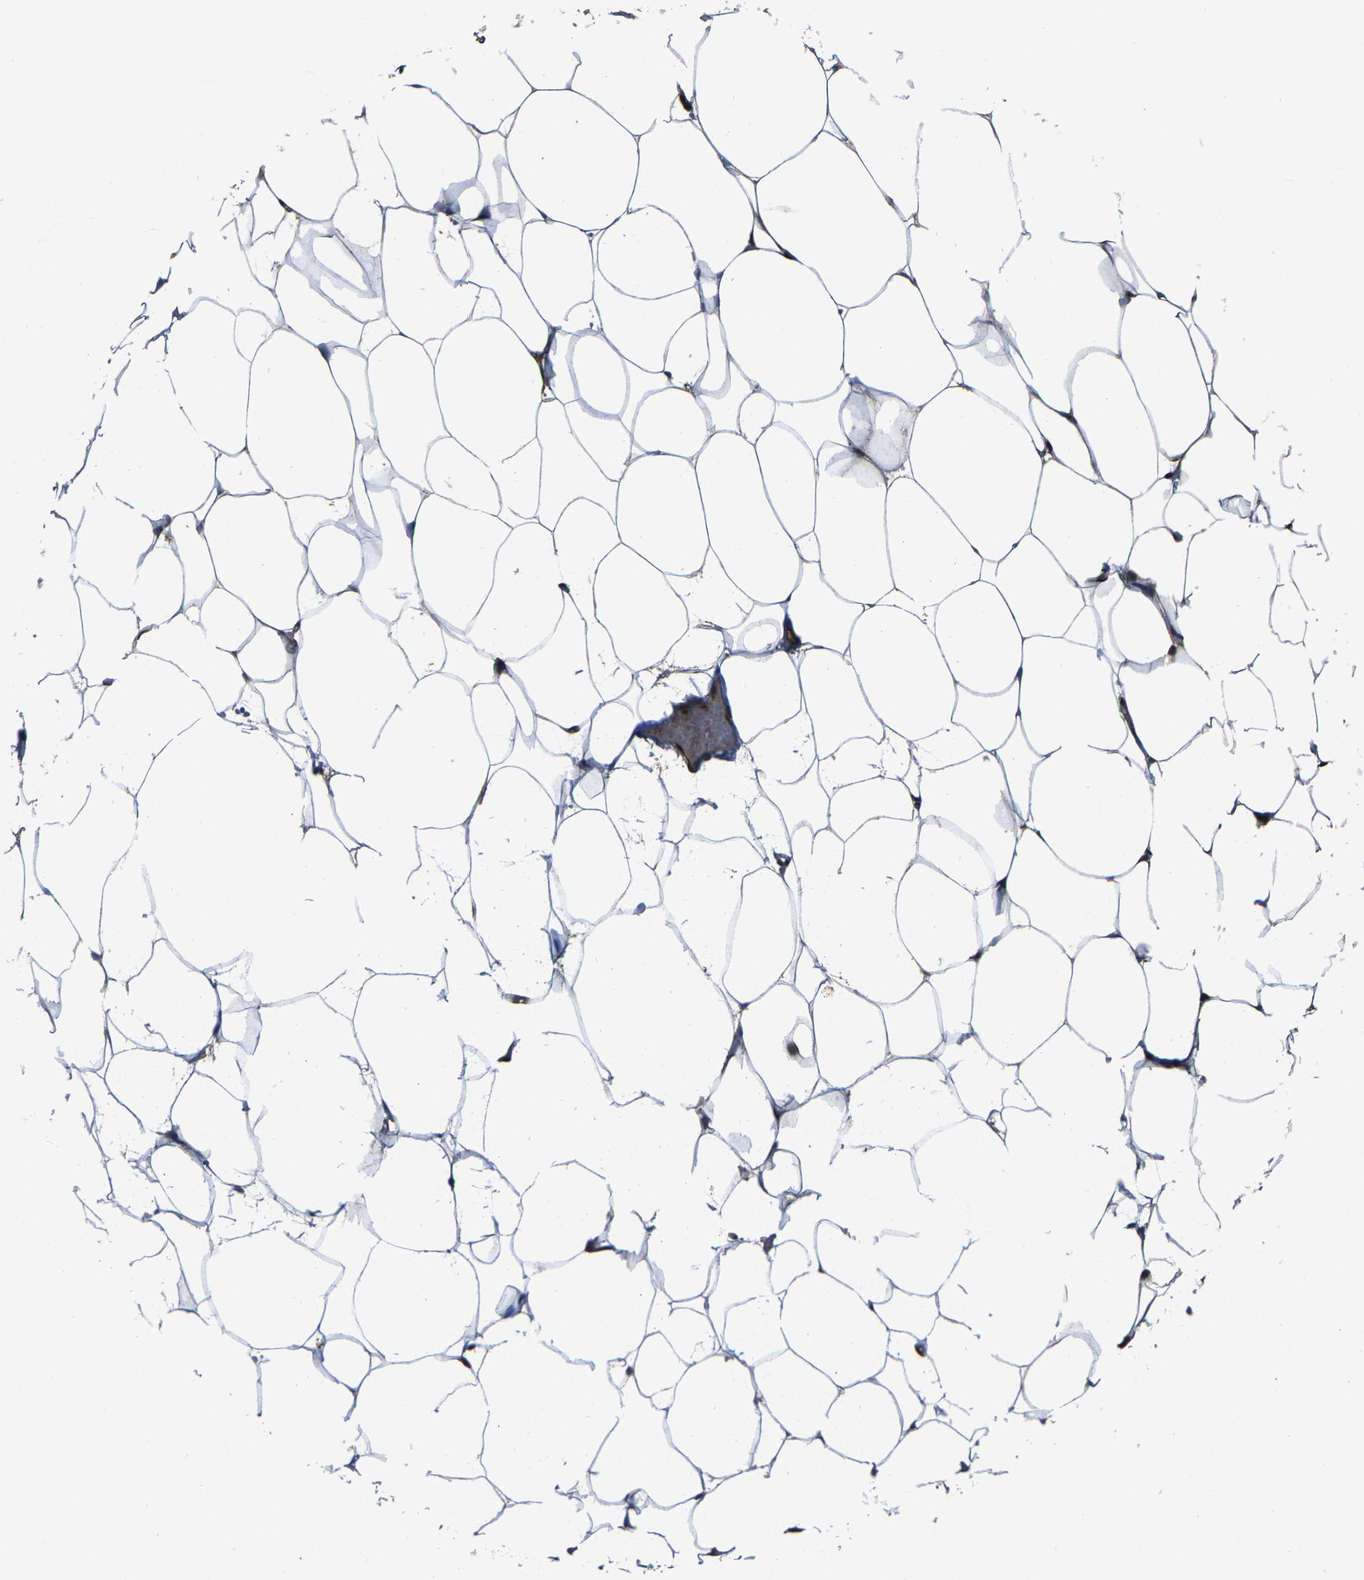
{"staining": {"intensity": "strong", "quantity": ">75%", "location": "nuclear"}, "tissue": "adipose tissue", "cell_type": "Adipocytes", "image_type": "normal", "snomed": [{"axis": "morphology", "description": "Normal tissue, NOS"}, {"axis": "topography", "description": "Breast"}, {"axis": "topography", "description": "Adipose tissue"}], "caption": "Immunohistochemical staining of normal human adipose tissue displays high levels of strong nuclear staining in approximately >75% of adipocytes.", "gene": "ATXN3", "patient": {"sex": "female", "age": 25}}